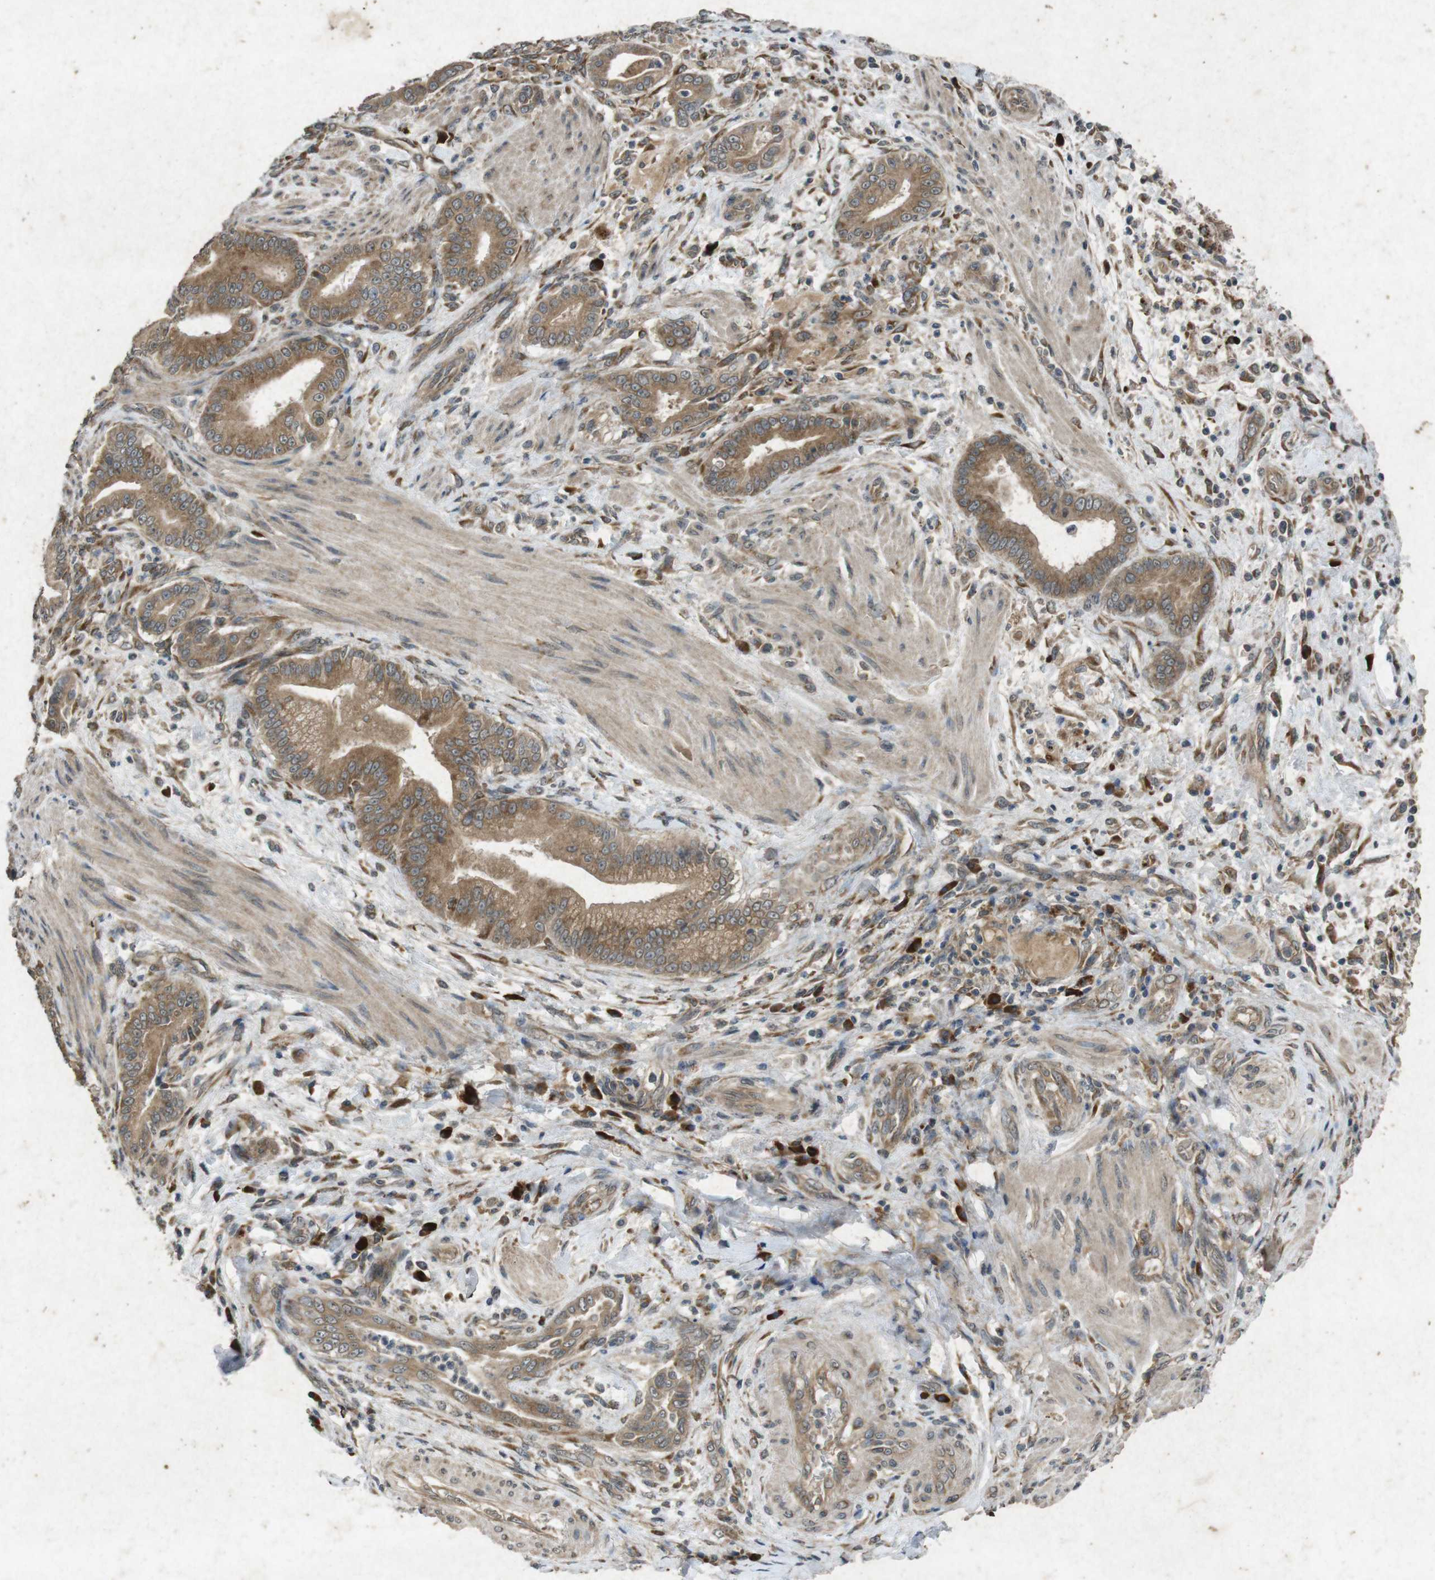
{"staining": {"intensity": "moderate", "quantity": ">75%", "location": "cytoplasmic/membranous"}, "tissue": "pancreatic cancer", "cell_type": "Tumor cells", "image_type": "cancer", "snomed": [{"axis": "morphology", "description": "Normal tissue, NOS"}, {"axis": "morphology", "description": "Adenocarcinoma, NOS"}, {"axis": "topography", "description": "Pancreas"}], "caption": "Protein expression by immunohistochemistry shows moderate cytoplasmic/membranous positivity in about >75% of tumor cells in pancreatic cancer. The staining is performed using DAB (3,3'-diaminobenzidine) brown chromogen to label protein expression. The nuclei are counter-stained blue using hematoxylin.", "gene": "FLCN", "patient": {"sex": "male", "age": 63}}